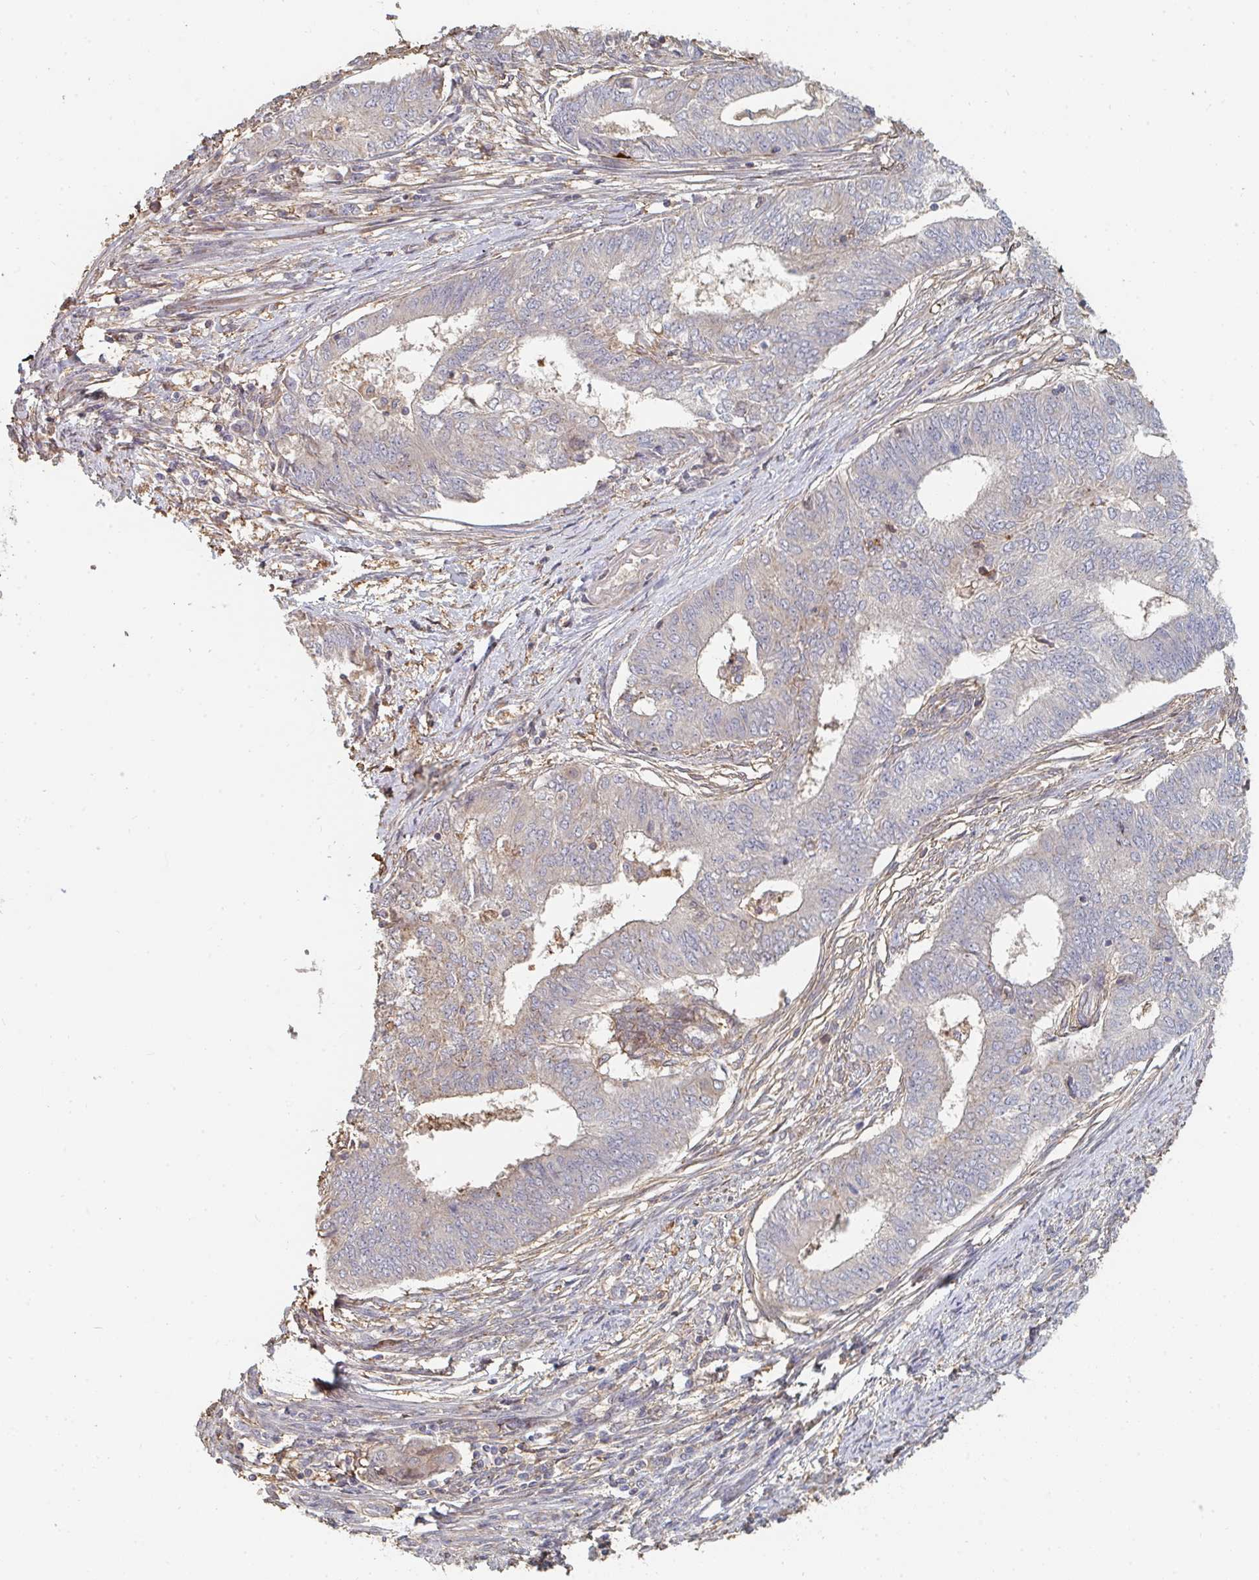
{"staining": {"intensity": "negative", "quantity": "none", "location": "none"}, "tissue": "endometrial cancer", "cell_type": "Tumor cells", "image_type": "cancer", "snomed": [{"axis": "morphology", "description": "Adenocarcinoma, NOS"}, {"axis": "topography", "description": "Endometrium"}], "caption": "Endometrial adenocarcinoma stained for a protein using immunohistochemistry (IHC) demonstrates no positivity tumor cells.", "gene": "PTEN", "patient": {"sex": "female", "age": 62}}